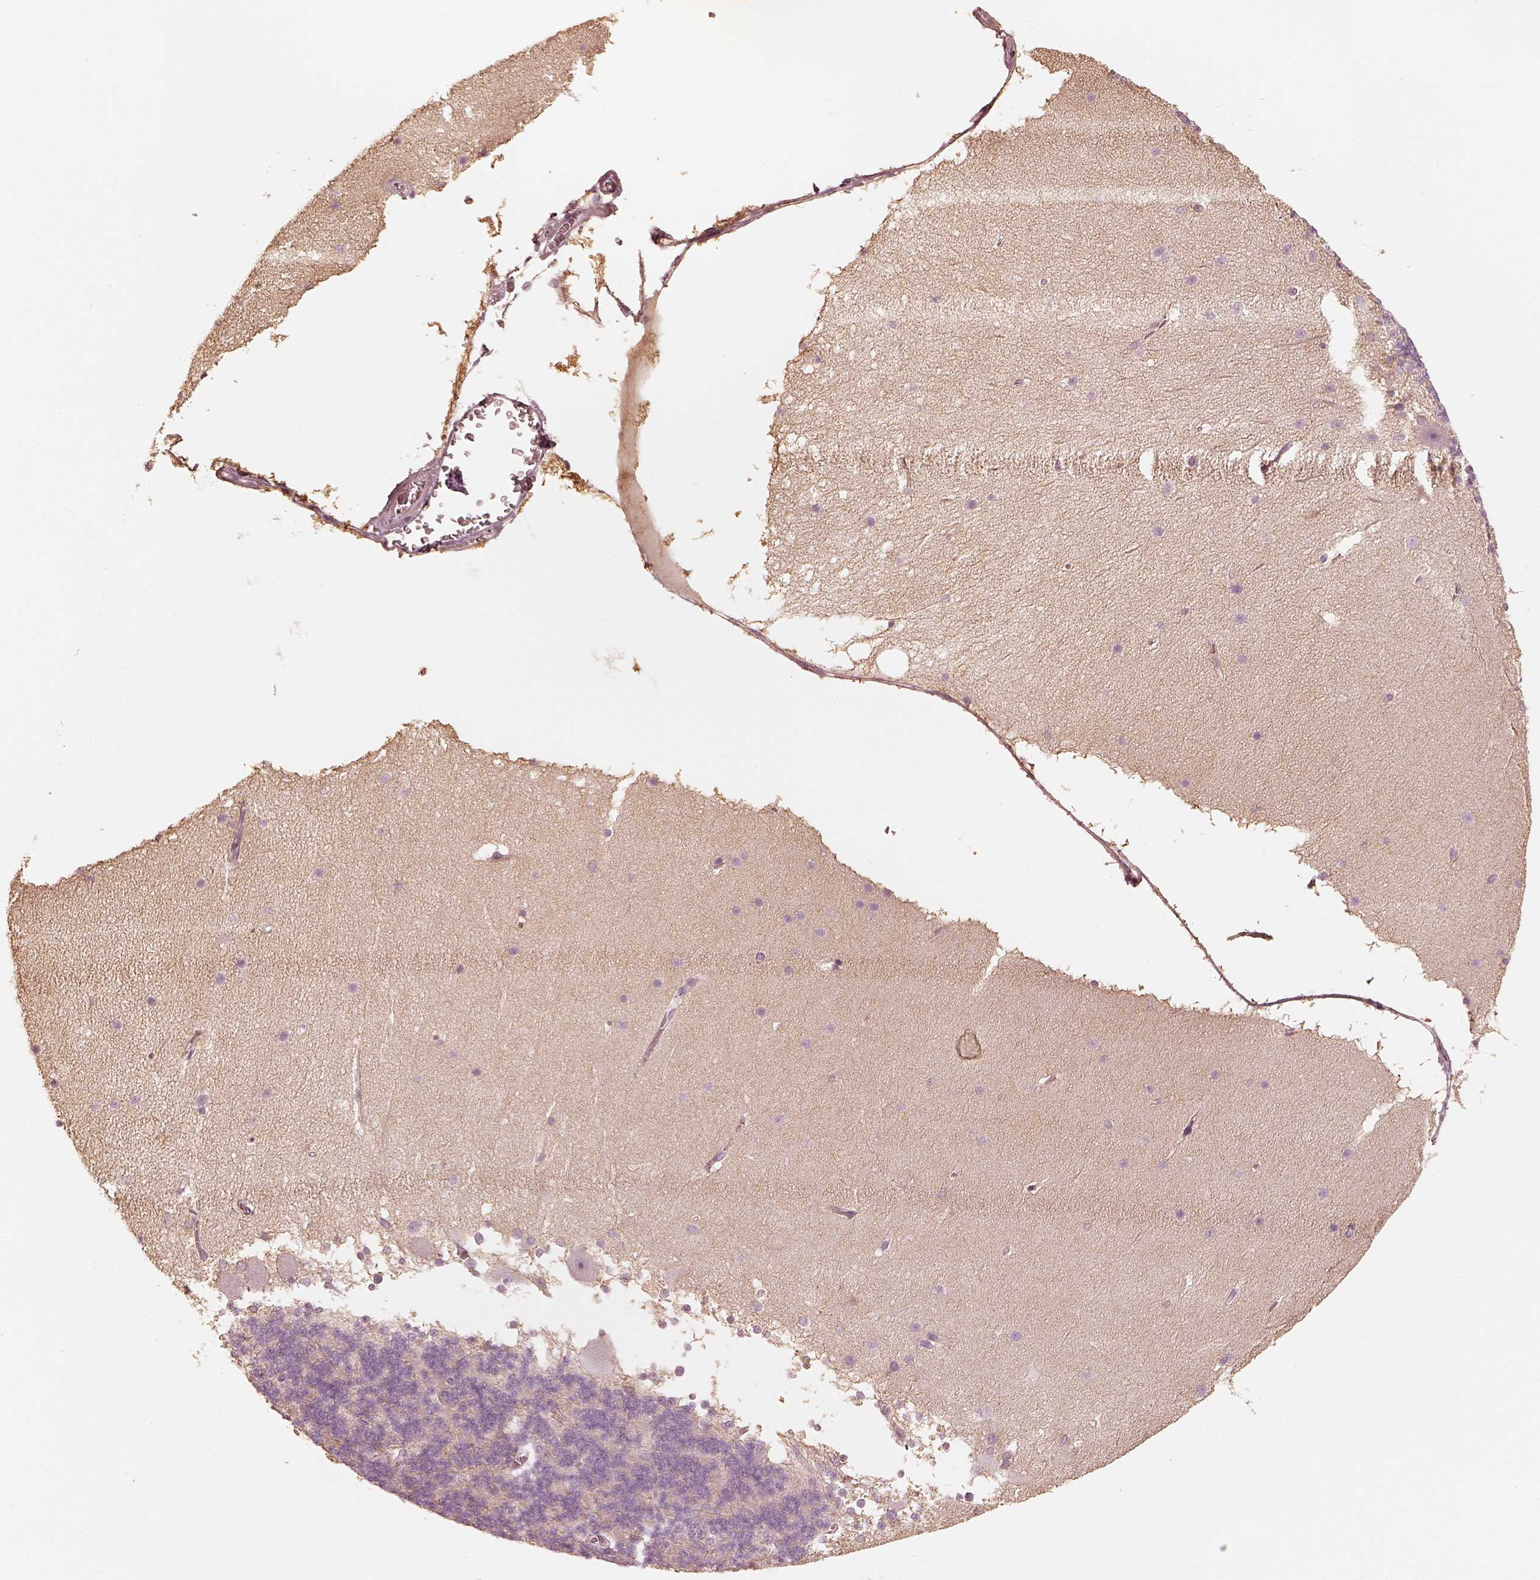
{"staining": {"intensity": "moderate", "quantity": "<25%", "location": "cytoplasmic/membranous"}, "tissue": "cerebellum", "cell_type": "Cells in granular layer", "image_type": "normal", "snomed": [{"axis": "morphology", "description": "Normal tissue, NOS"}, {"axis": "topography", "description": "Cerebellum"}], "caption": "Moderate cytoplasmic/membranous staining for a protein is seen in approximately <25% of cells in granular layer of unremarkable cerebellum using IHC.", "gene": "FMNL2", "patient": {"sex": "female", "age": 19}}